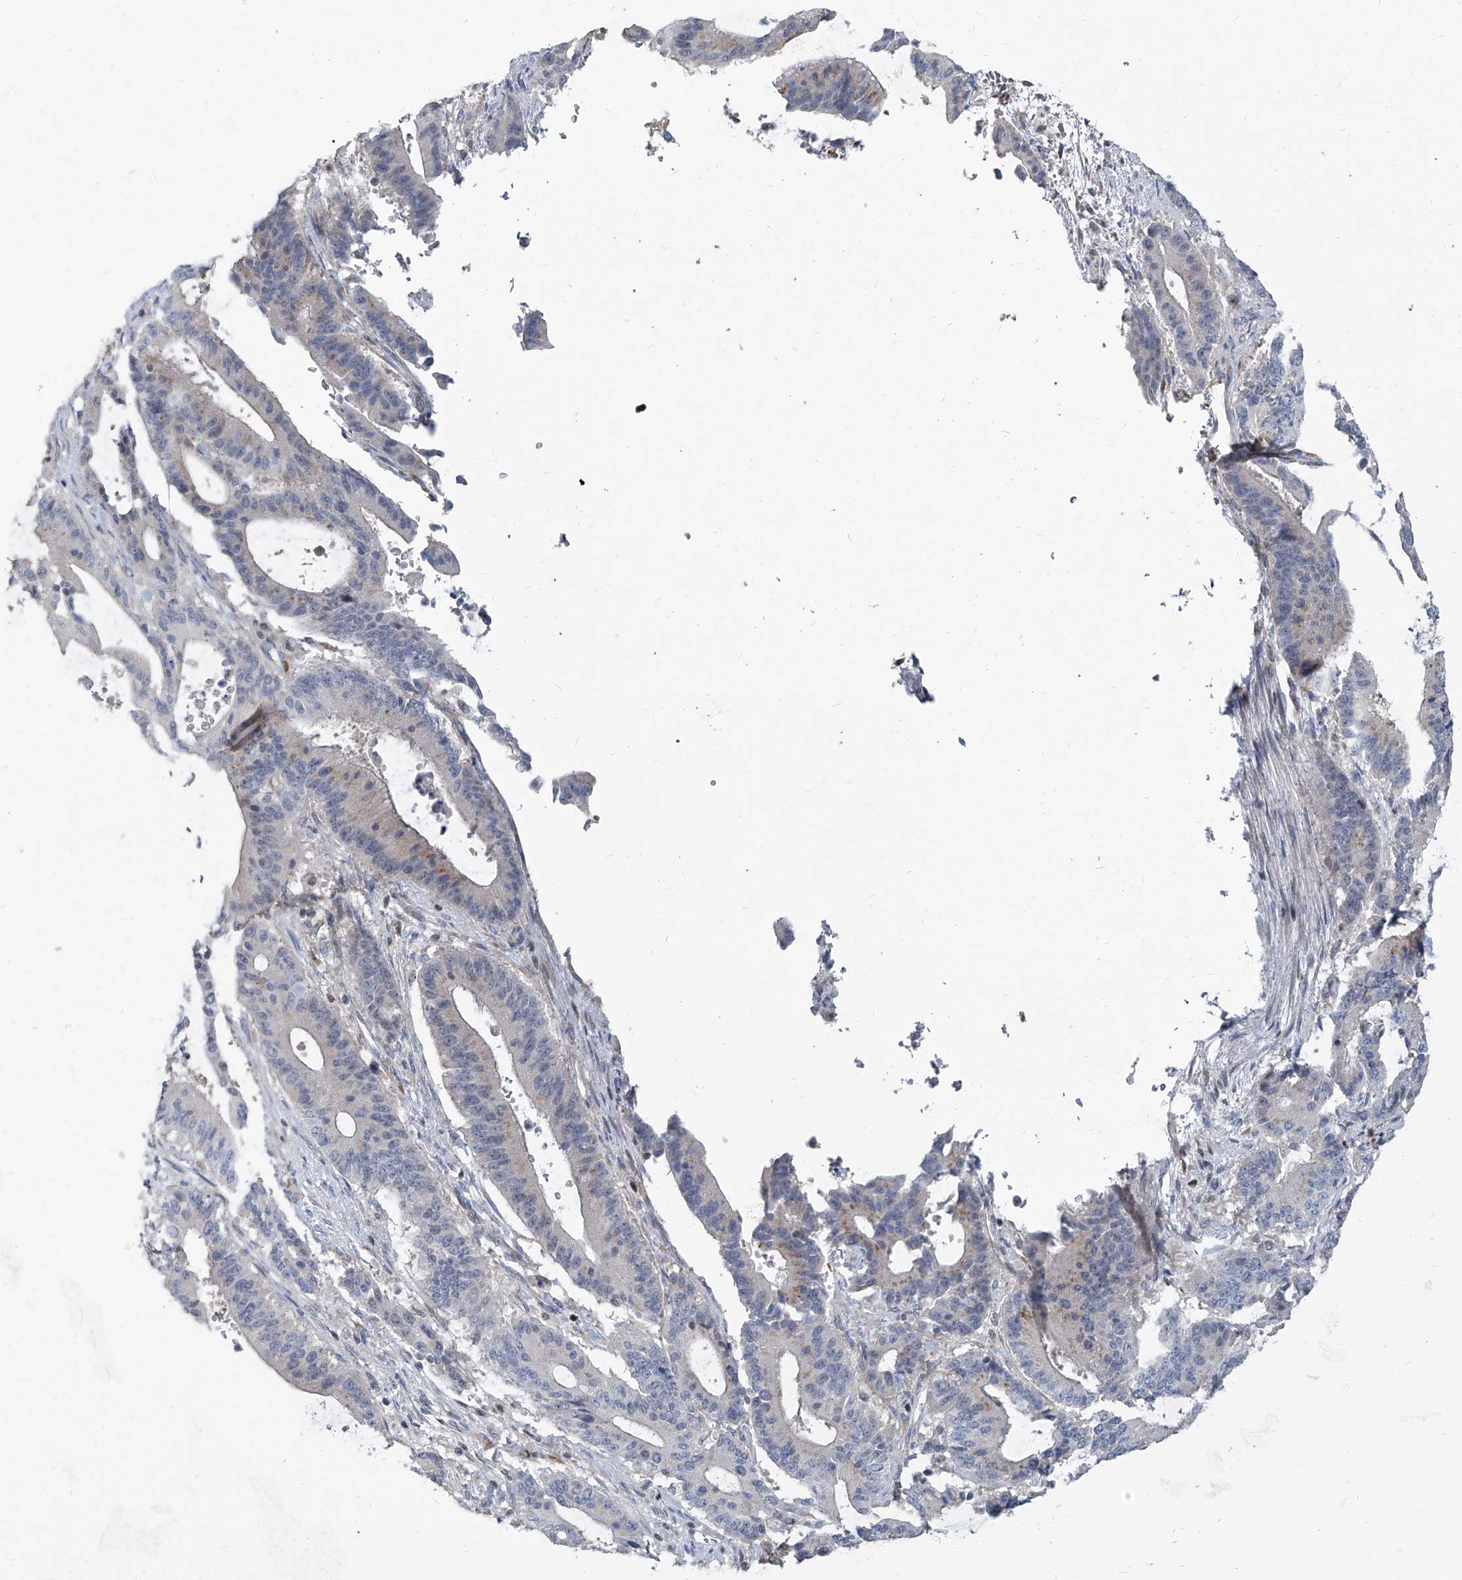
{"staining": {"intensity": "negative", "quantity": "none", "location": "none"}, "tissue": "liver cancer", "cell_type": "Tumor cells", "image_type": "cancer", "snomed": [{"axis": "morphology", "description": "Cholangiocarcinoma"}, {"axis": "topography", "description": "Liver"}], "caption": "Histopathology image shows no protein staining in tumor cells of liver cancer (cholangiocarcinoma) tissue.", "gene": "HOXA3", "patient": {"sex": "female", "age": 73}}